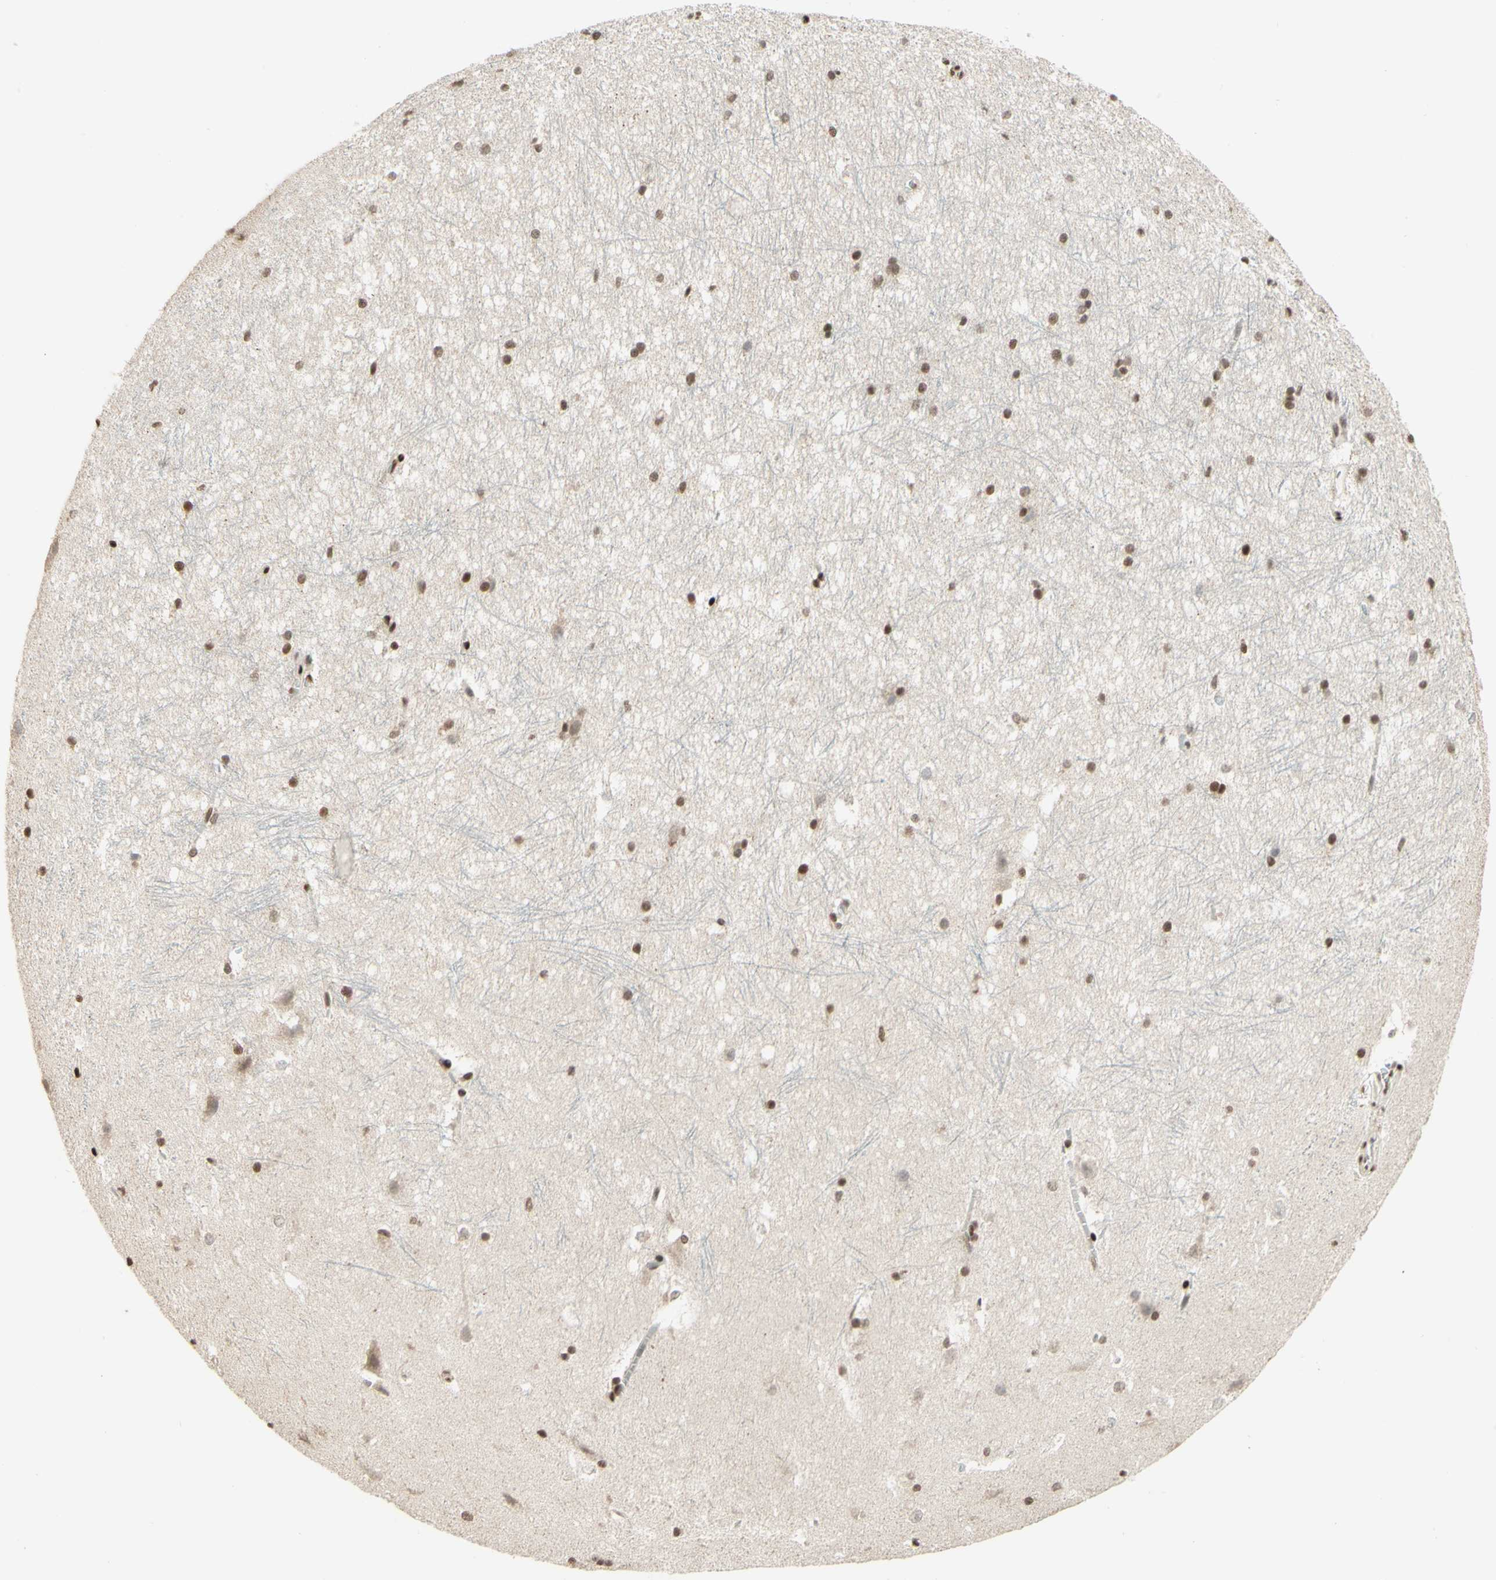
{"staining": {"intensity": "moderate", "quantity": ">75%", "location": "nuclear"}, "tissue": "hippocampus", "cell_type": "Glial cells", "image_type": "normal", "snomed": [{"axis": "morphology", "description": "Normal tissue, NOS"}, {"axis": "topography", "description": "Hippocampus"}], "caption": "This image reveals IHC staining of normal hippocampus, with medium moderate nuclear expression in about >75% of glial cells.", "gene": "NR3C1", "patient": {"sex": "female", "age": 19}}